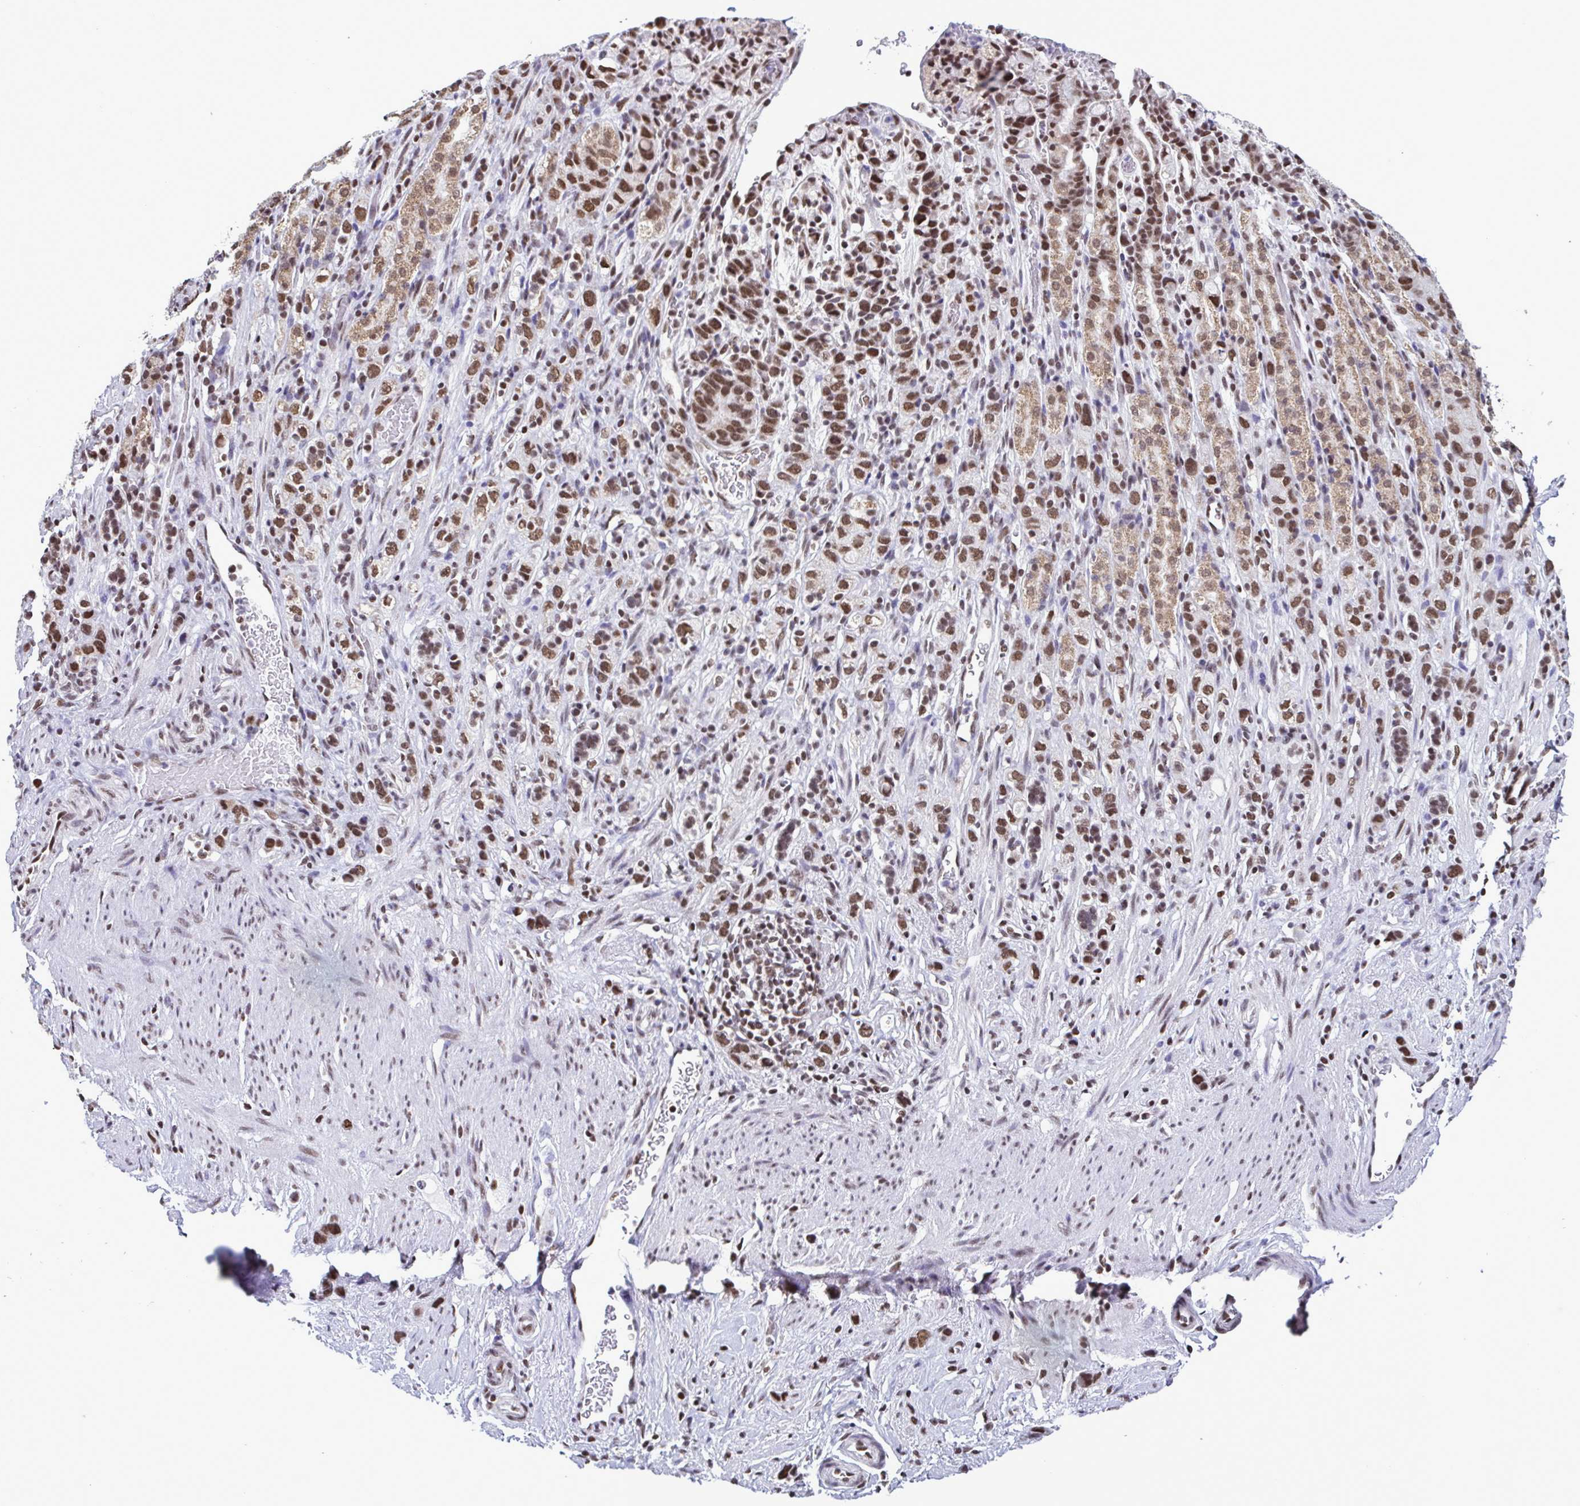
{"staining": {"intensity": "strong", "quantity": "25%-75%", "location": "cytoplasmic/membranous,nuclear"}, "tissue": "stomach cancer", "cell_type": "Tumor cells", "image_type": "cancer", "snomed": [{"axis": "morphology", "description": "Adenocarcinoma, NOS"}, {"axis": "topography", "description": "Stomach"}], "caption": "Strong cytoplasmic/membranous and nuclear positivity for a protein is seen in approximately 25%-75% of tumor cells of adenocarcinoma (stomach) using IHC.", "gene": "TIMM21", "patient": {"sex": "female", "age": 65}}